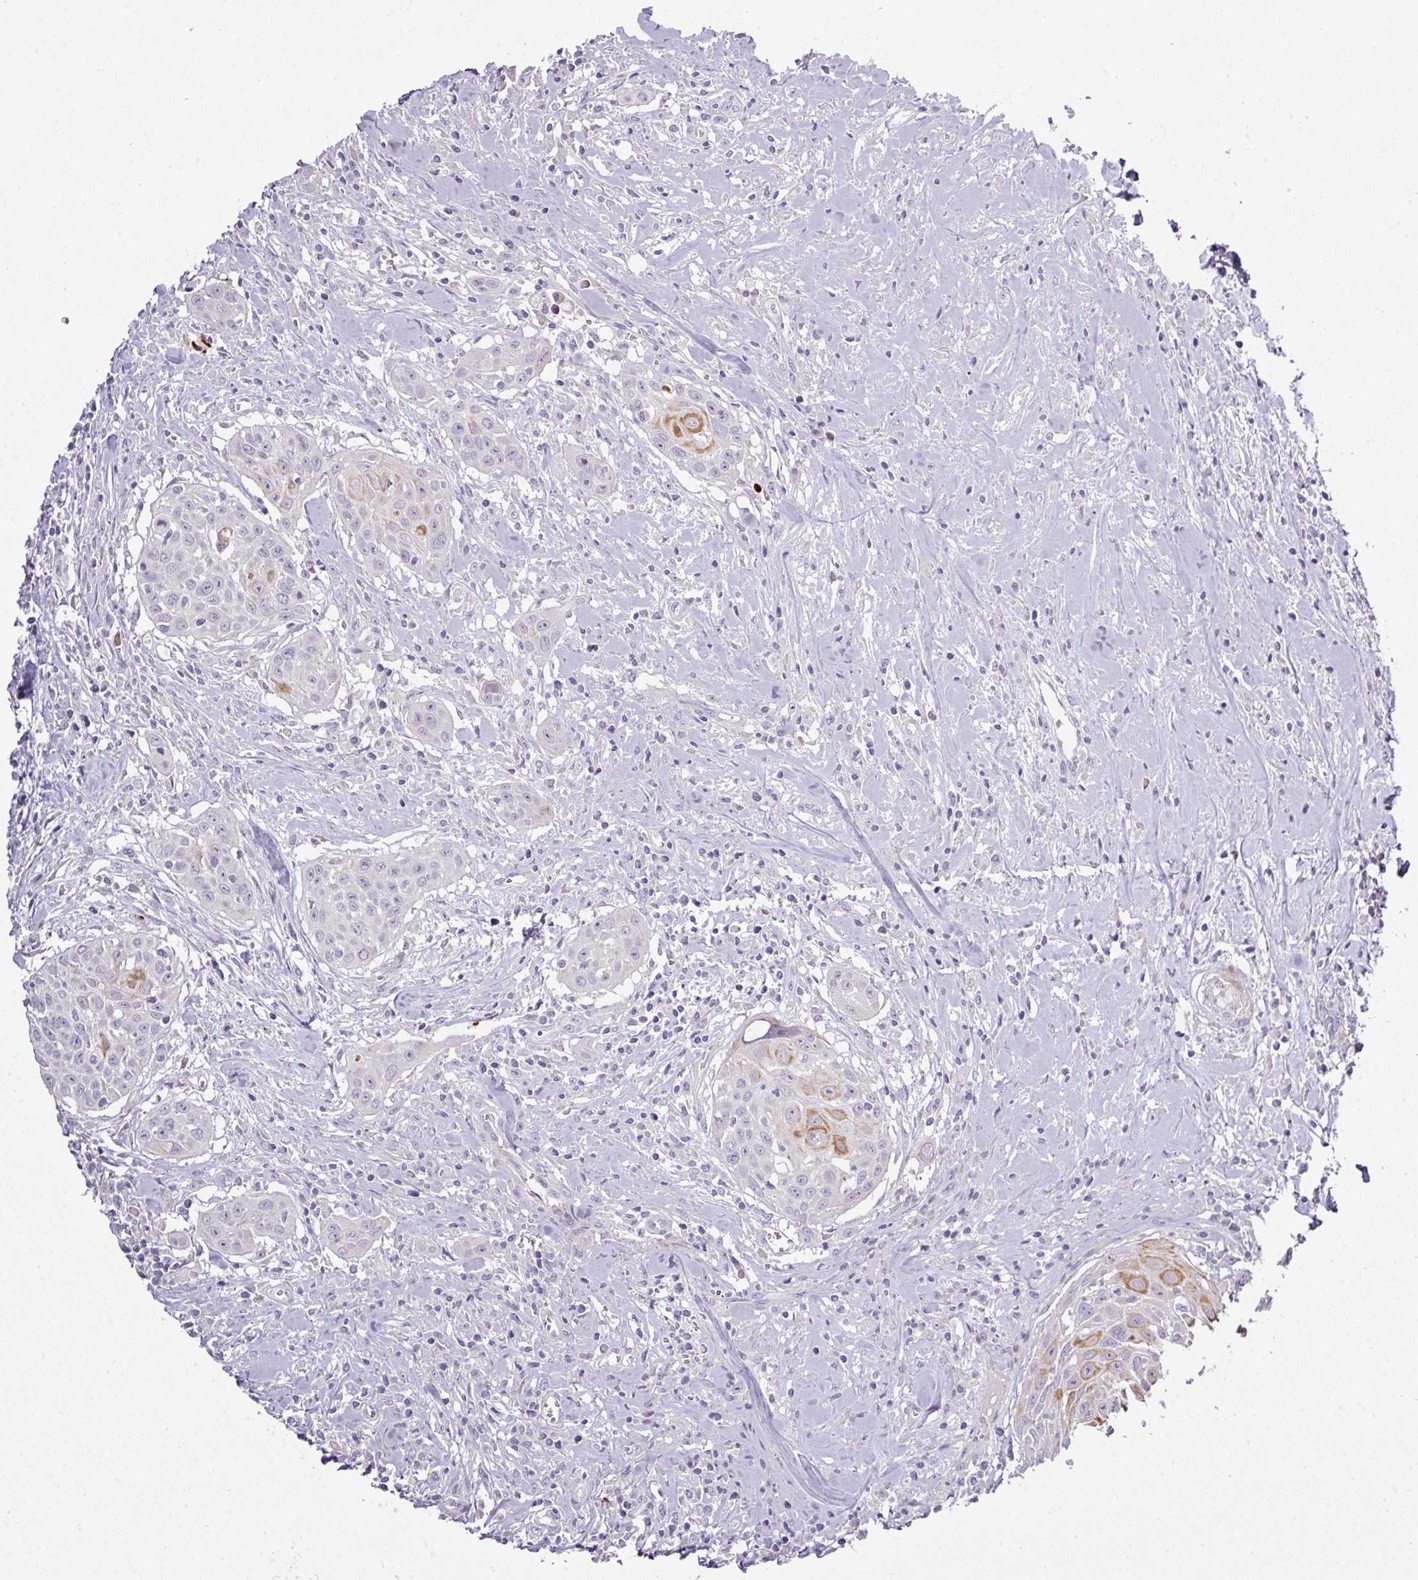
{"staining": {"intensity": "moderate", "quantity": "<25%", "location": "cytoplasmic/membranous"}, "tissue": "head and neck cancer", "cell_type": "Tumor cells", "image_type": "cancer", "snomed": [{"axis": "morphology", "description": "Squamous cell carcinoma, NOS"}, {"axis": "topography", "description": "Lymph node"}, {"axis": "topography", "description": "Salivary gland"}, {"axis": "topography", "description": "Head-Neck"}], "caption": "Immunohistochemistry (IHC) (DAB) staining of human squamous cell carcinoma (head and neck) exhibits moderate cytoplasmic/membranous protein positivity in approximately <25% of tumor cells.", "gene": "ATP6V1F", "patient": {"sex": "female", "age": 74}}